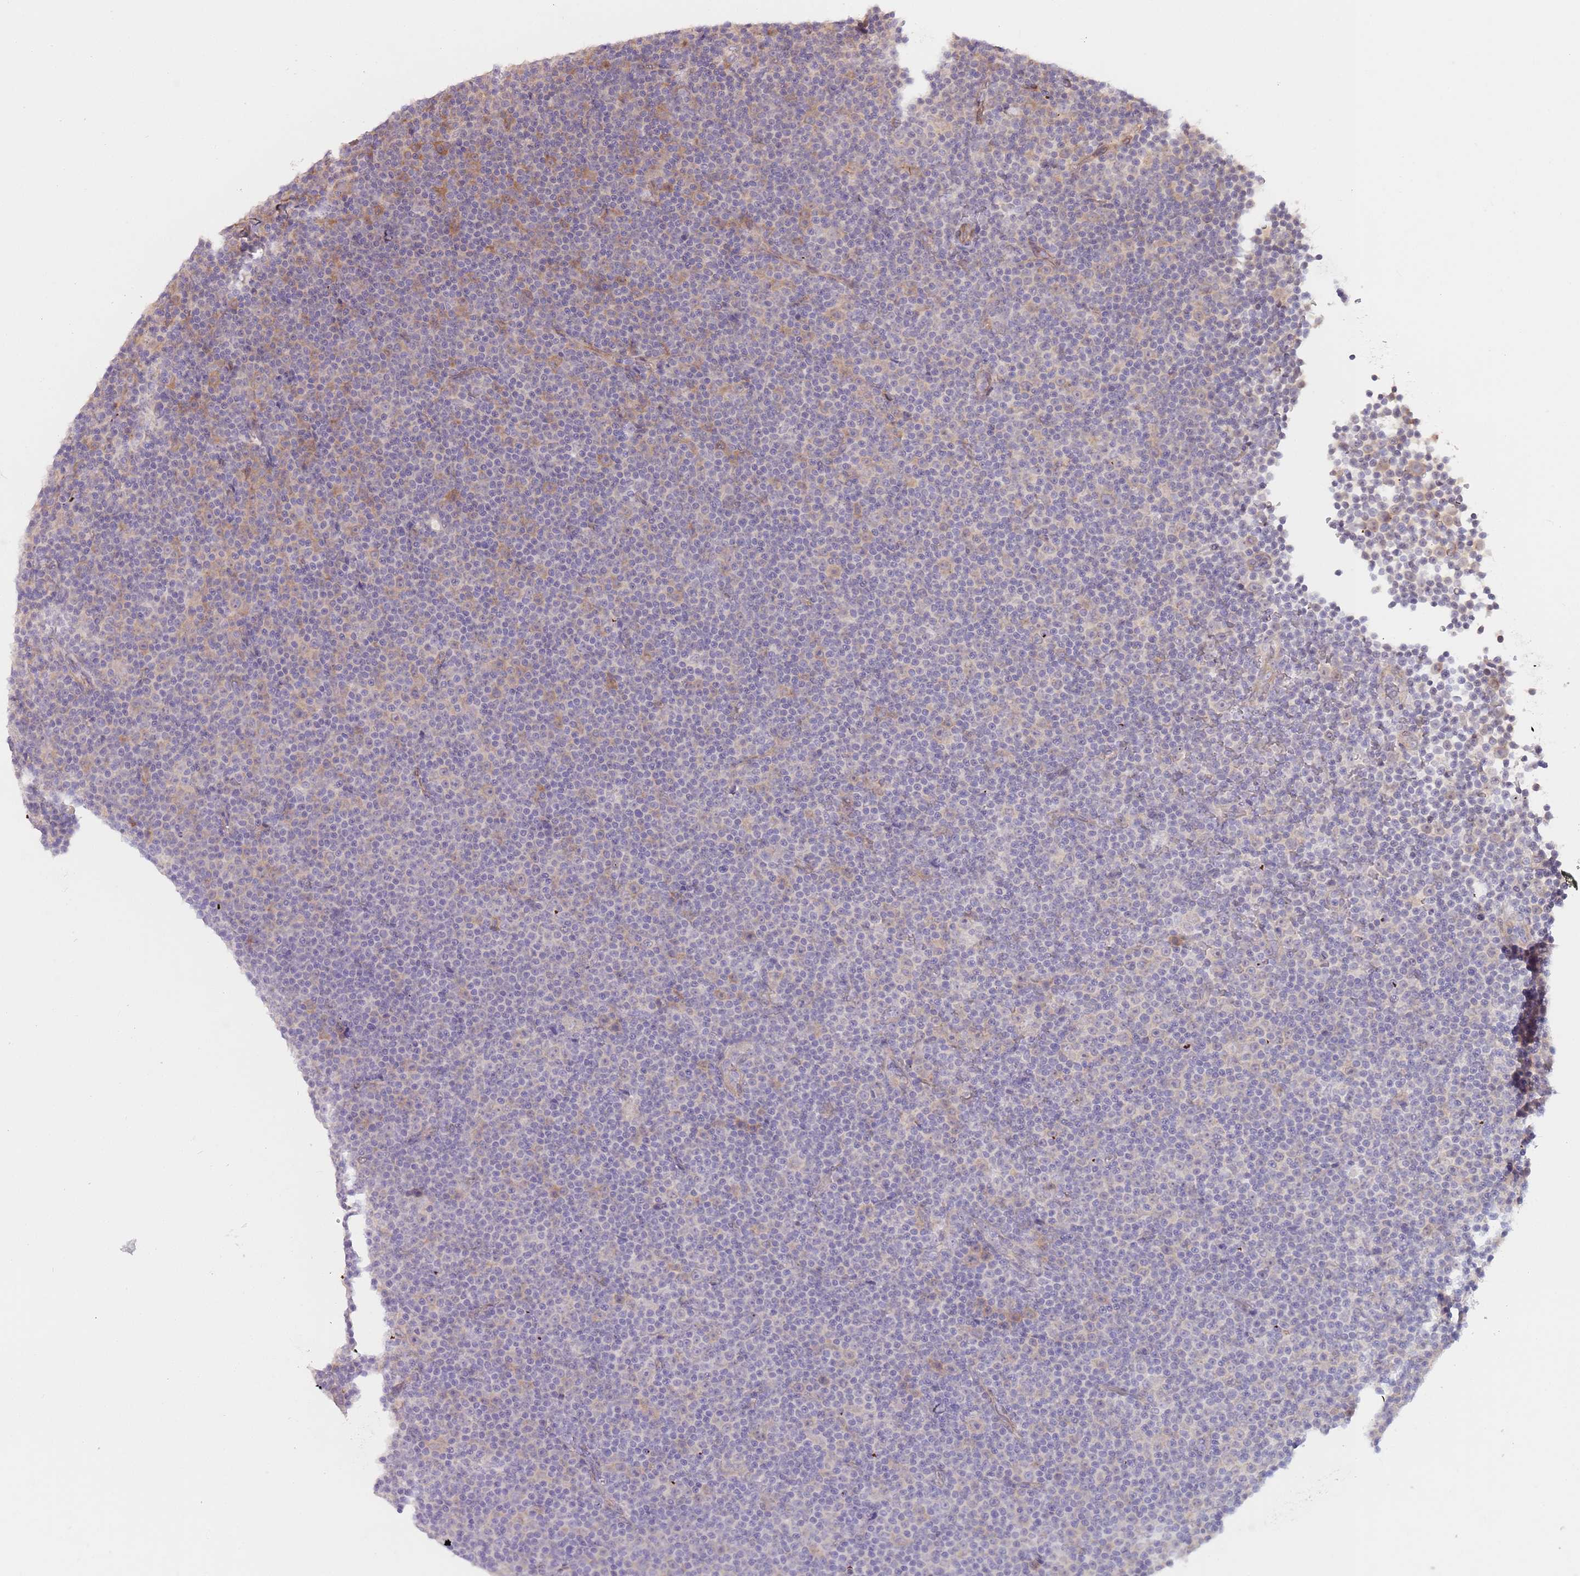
{"staining": {"intensity": "negative", "quantity": "none", "location": "none"}, "tissue": "lymphoma", "cell_type": "Tumor cells", "image_type": "cancer", "snomed": [{"axis": "morphology", "description": "Malignant lymphoma, non-Hodgkin's type, Low grade"}, {"axis": "topography", "description": "Lymph node"}], "caption": "Malignant lymphoma, non-Hodgkin's type (low-grade) was stained to show a protein in brown. There is no significant staining in tumor cells.", "gene": "LDHD", "patient": {"sex": "female", "age": 67}}